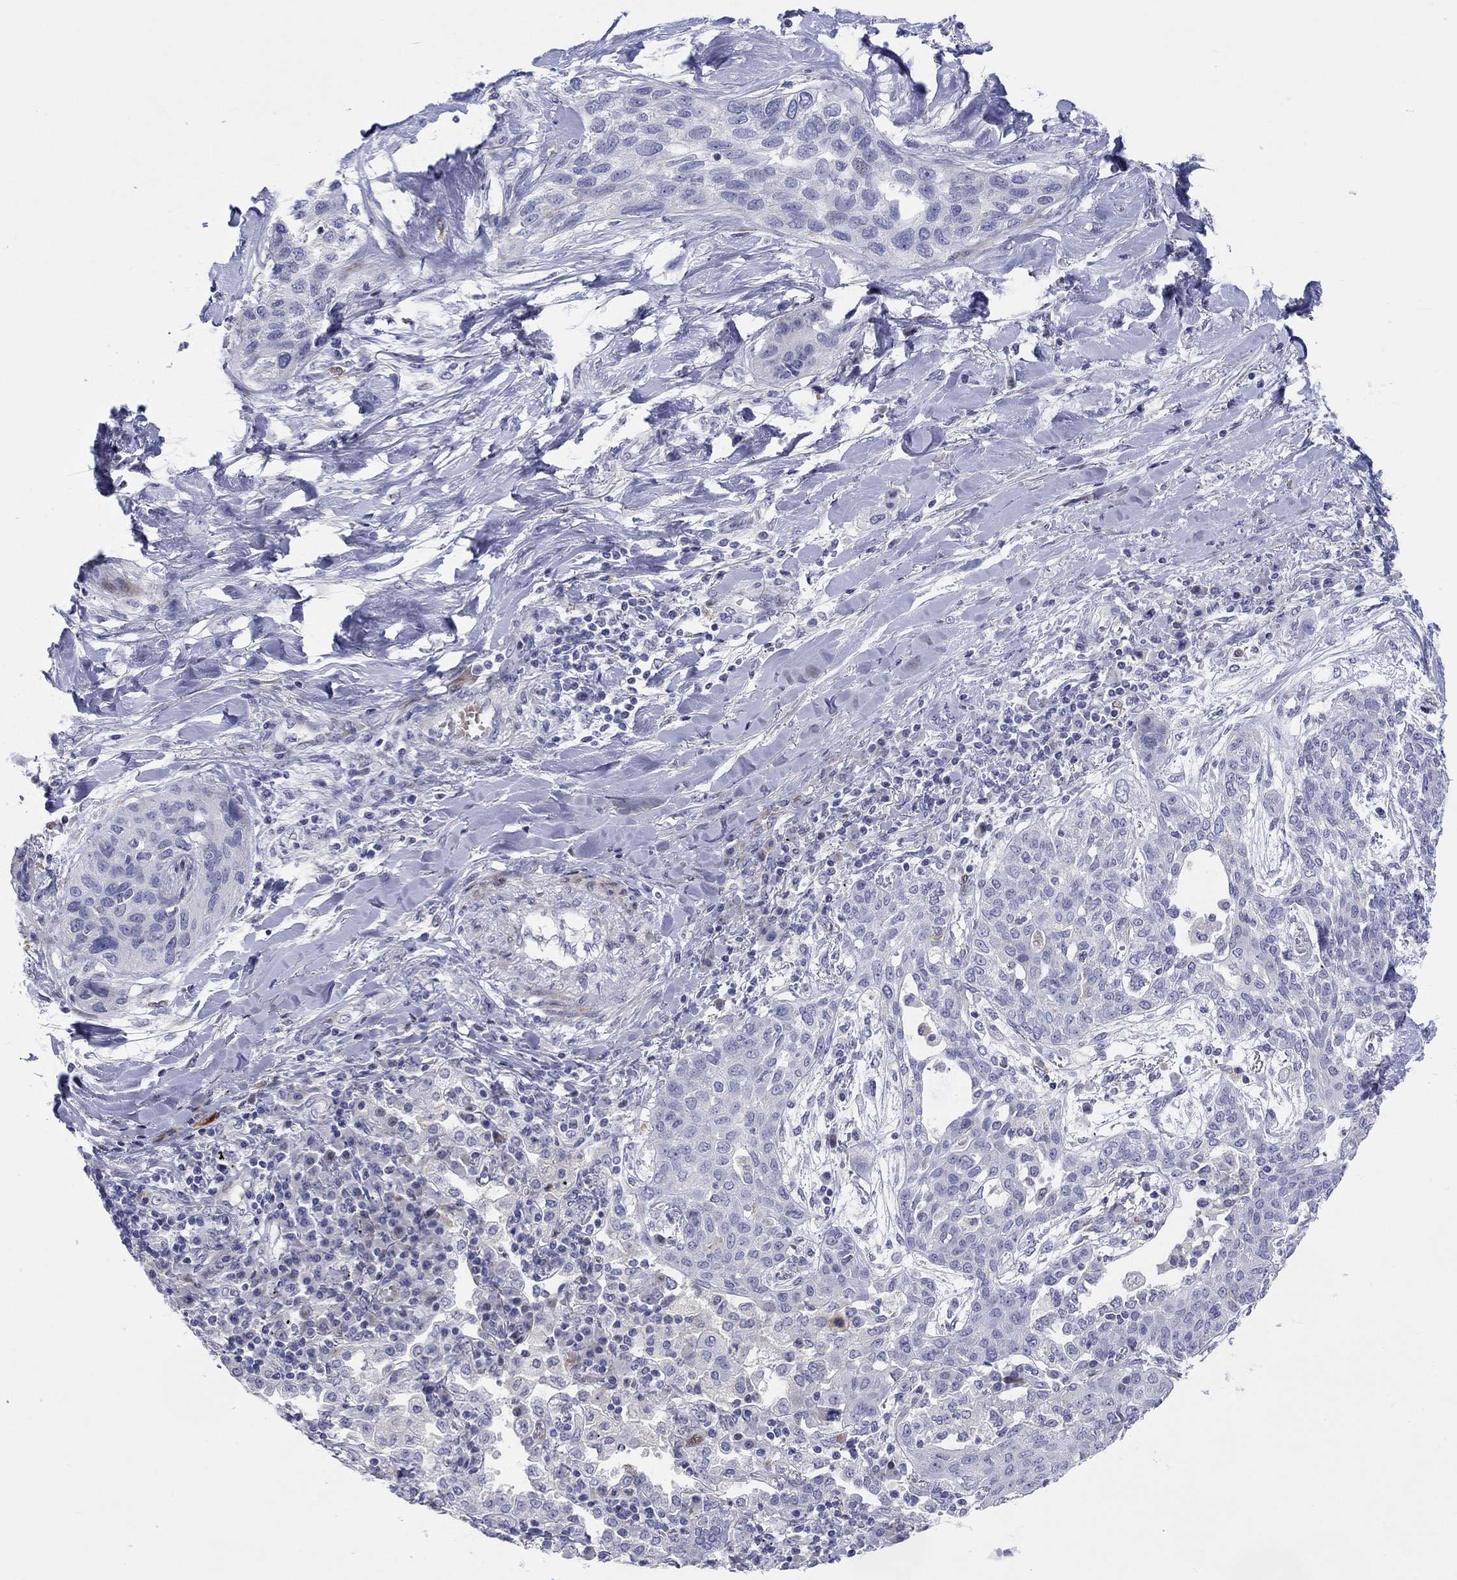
{"staining": {"intensity": "negative", "quantity": "none", "location": "none"}, "tissue": "lung cancer", "cell_type": "Tumor cells", "image_type": "cancer", "snomed": [{"axis": "morphology", "description": "Squamous cell carcinoma, NOS"}, {"axis": "topography", "description": "Lung"}], "caption": "The IHC photomicrograph has no significant expression in tumor cells of lung cancer tissue.", "gene": "ARHGAP36", "patient": {"sex": "female", "age": 70}}